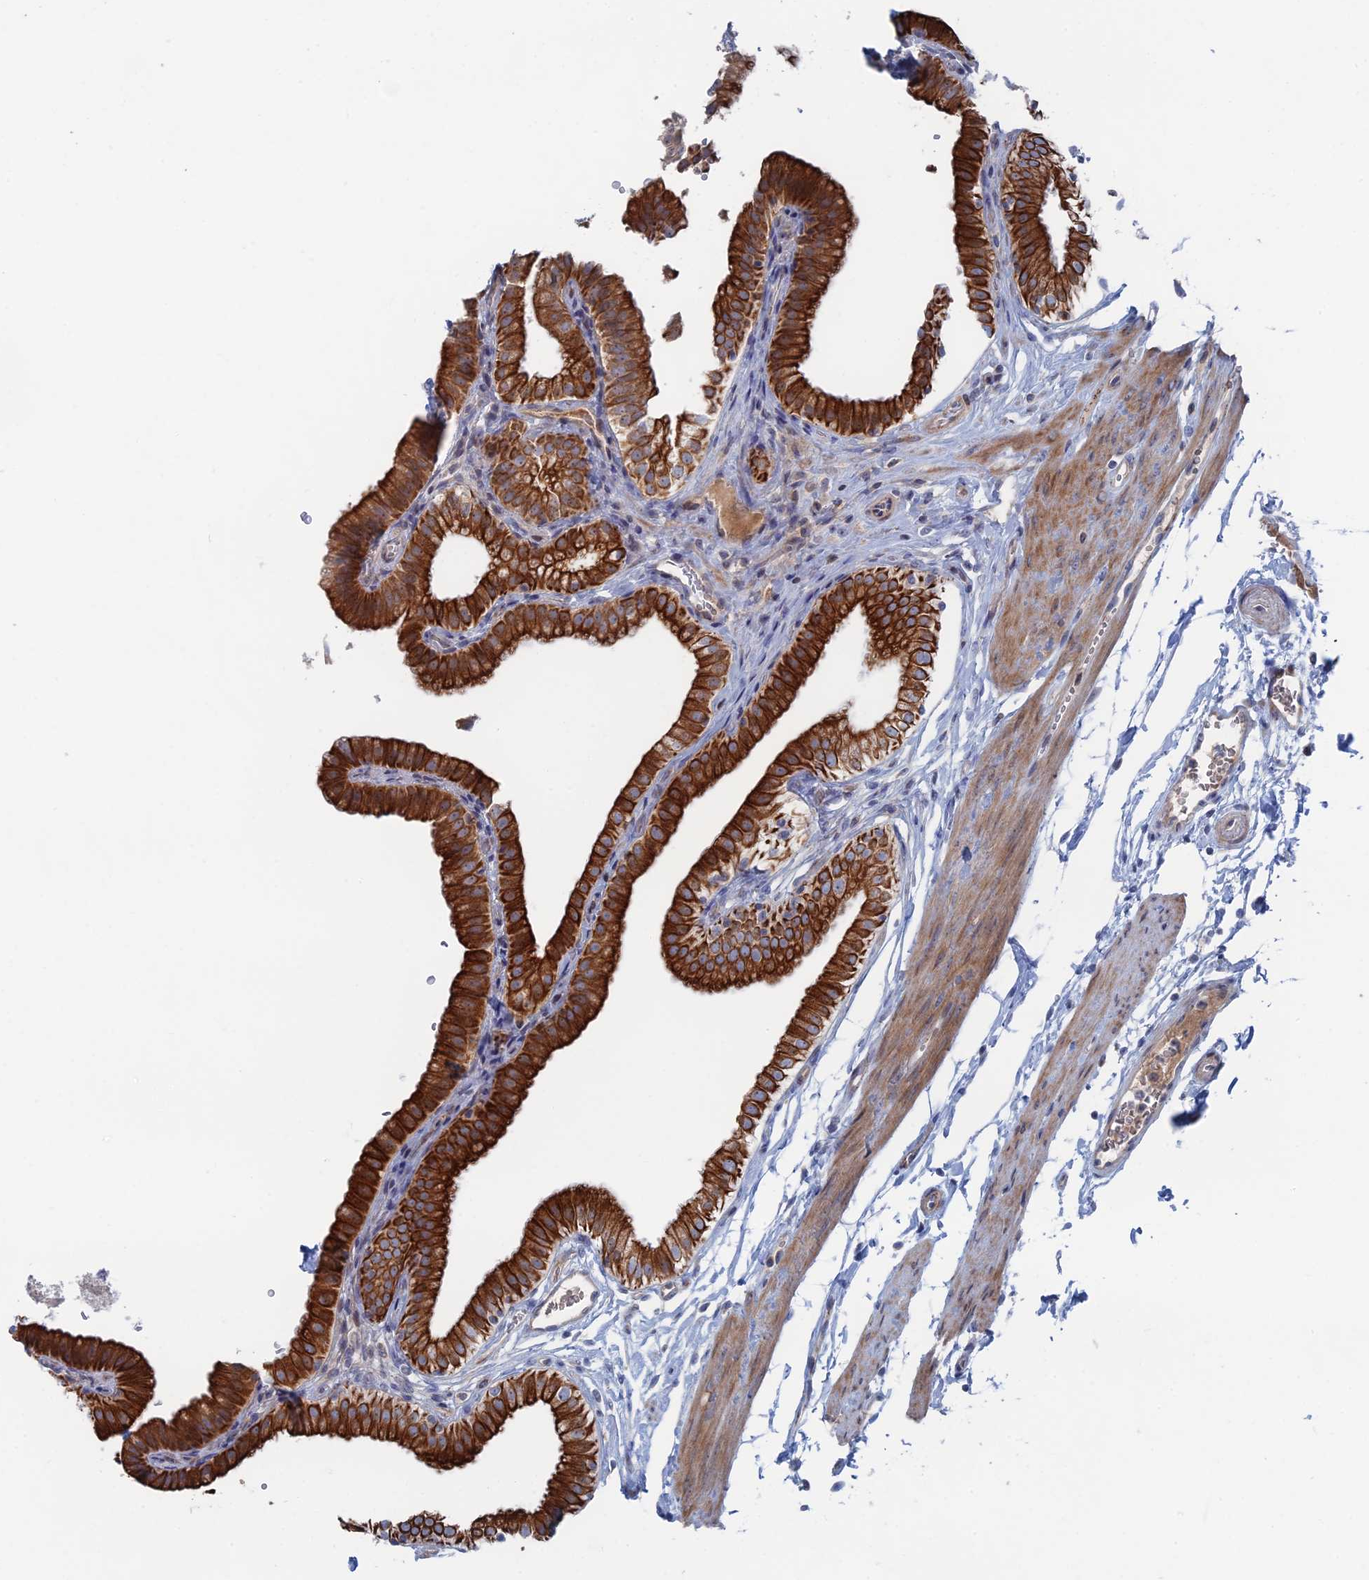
{"staining": {"intensity": "strong", "quantity": ">75%", "location": "cytoplasmic/membranous"}, "tissue": "gallbladder", "cell_type": "Glandular cells", "image_type": "normal", "snomed": [{"axis": "morphology", "description": "Normal tissue, NOS"}, {"axis": "topography", "description": "Gallbladder"}], "caption": "Immunohistochemistry micrograph of unremarkable gallbladder: human gallbladder stained using IHC reveals high levels of strong protein expression localized specifically in the cytoplasmic/membranous of glandular cells, appearing as a cytoplasmic/membranous brown color.", "gene": "IL7", "patient": {"sex": "female", "age": 61}}